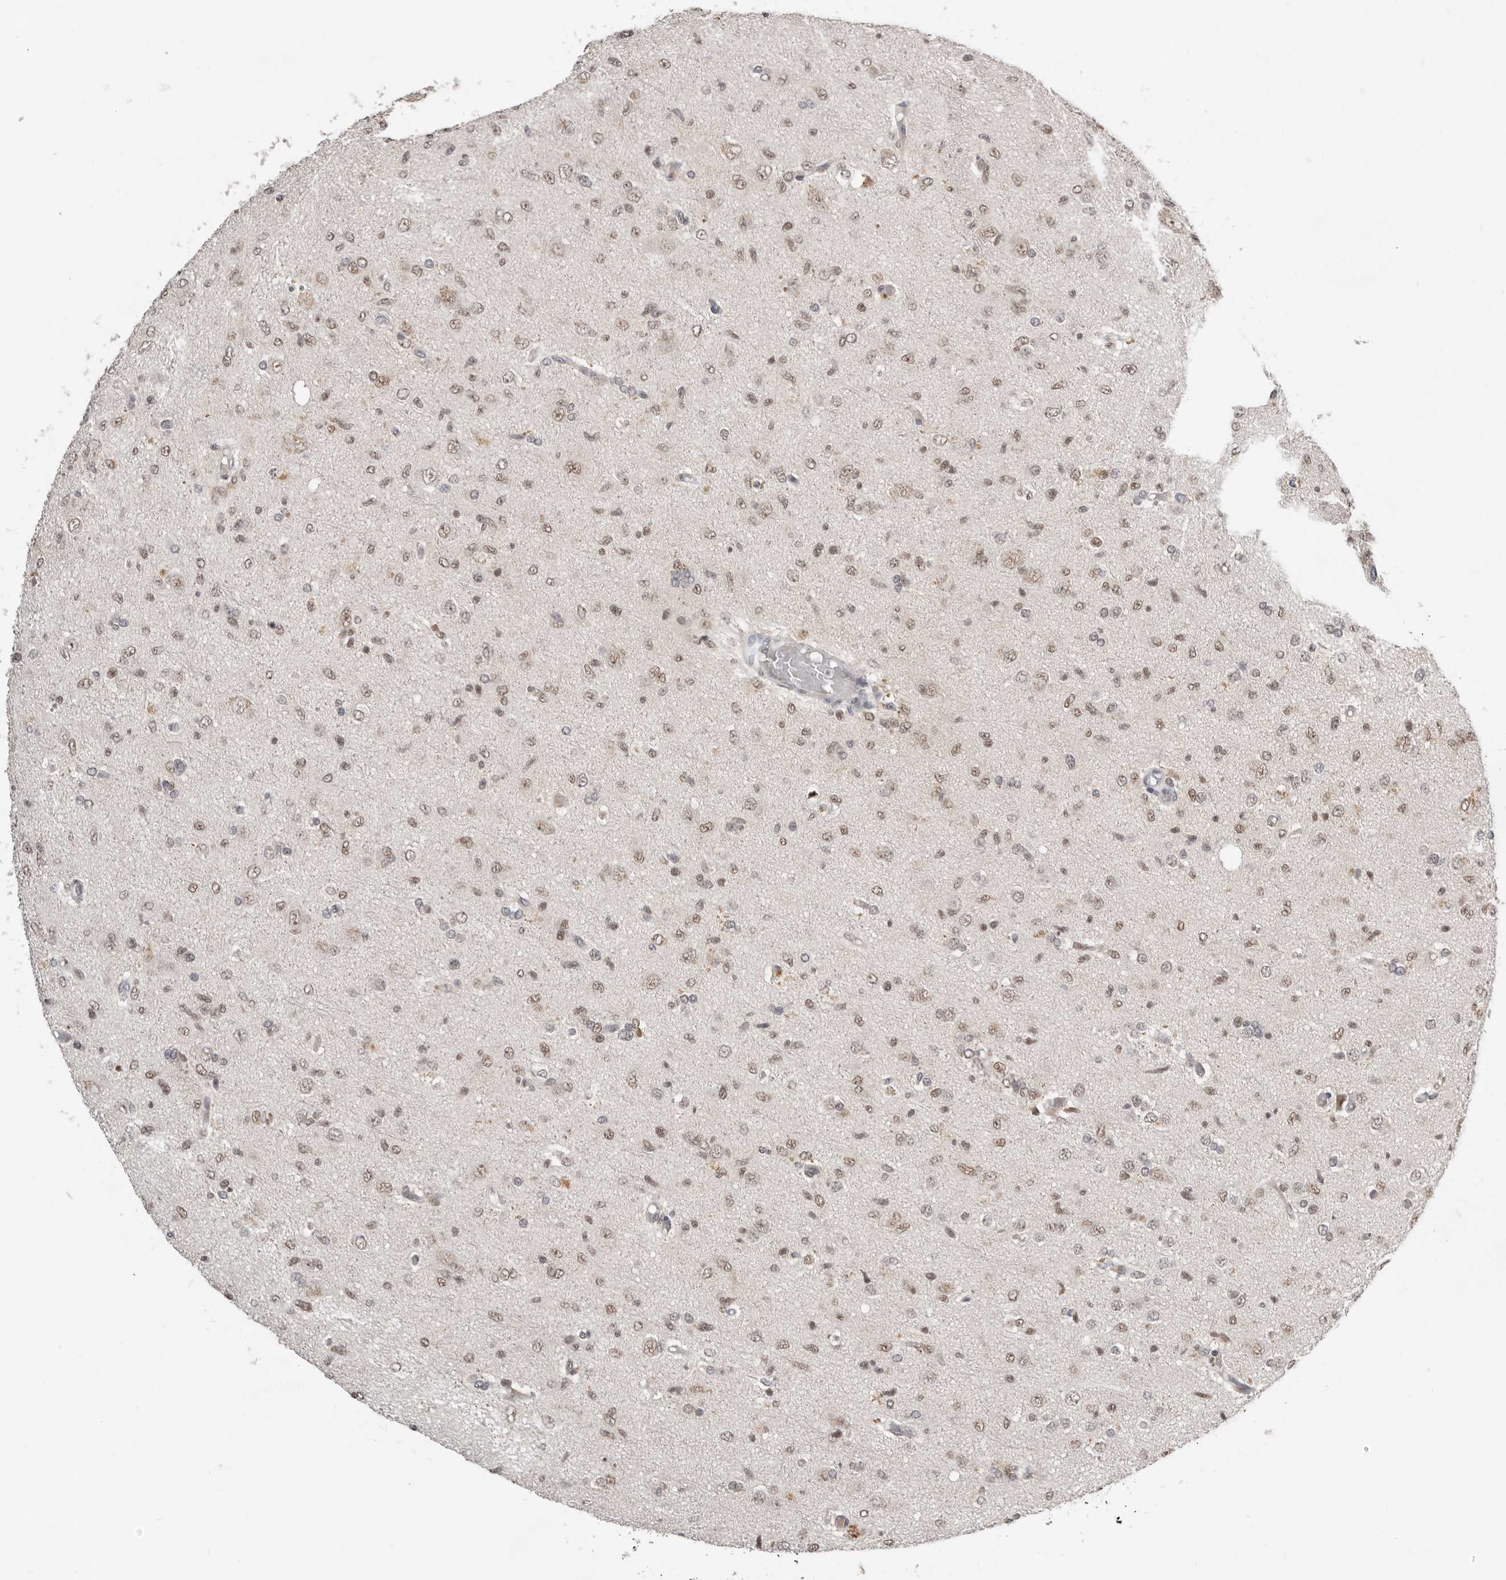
{"staining": {"intensity": "moderate", "quantity": ">75%", "location": "nuclear"}, "tissue": "glioma", "cell_type": "Tumor cells", "image_type": "cancer", "snomed": [{"axis": "morphology", "description": "Glioma, malignant, High grade"}, {"axis": "topography", "description": "Brain"}], "caption": "There is medium levels of moderate nuclear positivity in tumor cells of malignant glioma (high-grade), as demonstrated by immunohistochemical staining (brown color).", "gene": "BRCA2", "patient": {"sex": "female", "age": 59}}